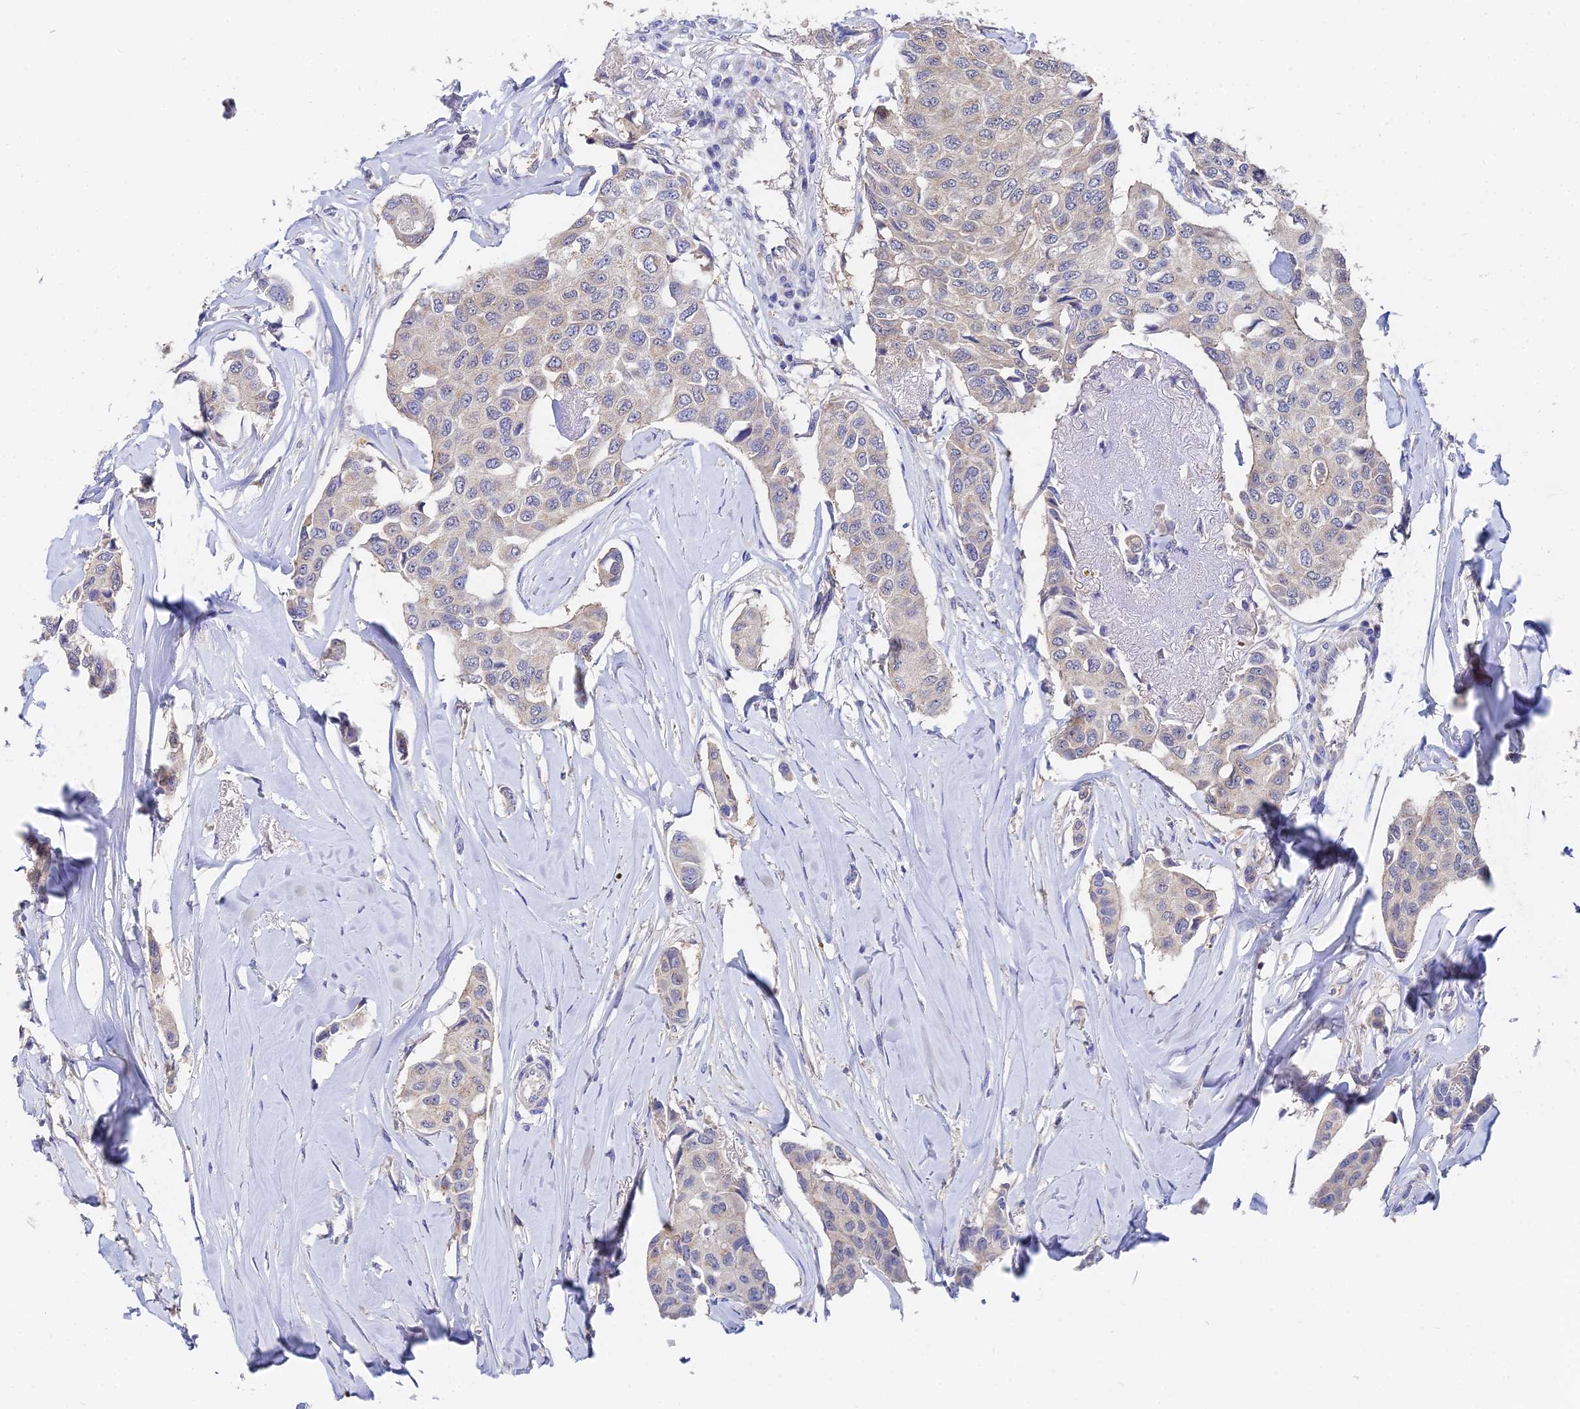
{"staining": {"intensity": "weak", "quantity": "<25%", "location": "cytoplasmic/membranous"}, "tissue": "breast cancer", "cell_type": "Tumor cells", "image_type": "cancer", "snomed": [{"axis": "morphology", "description": "Duct carcinoma"}, {"axis": "topography", "description": "Breast"}], "caption": "Immunohistochemical staining of breast cancer (intraductal carcinoma) reveals no significant expression in tumor cells. Brightfield microscopy of immunohistochemistry (IHC) stained with DAB (3,3'-diaminobenzidine) (brown) and hematoxylin (blue), captured at high magnification.", "gene": "UBE2L3", "patient": {"sex": "female", "age": 80}}